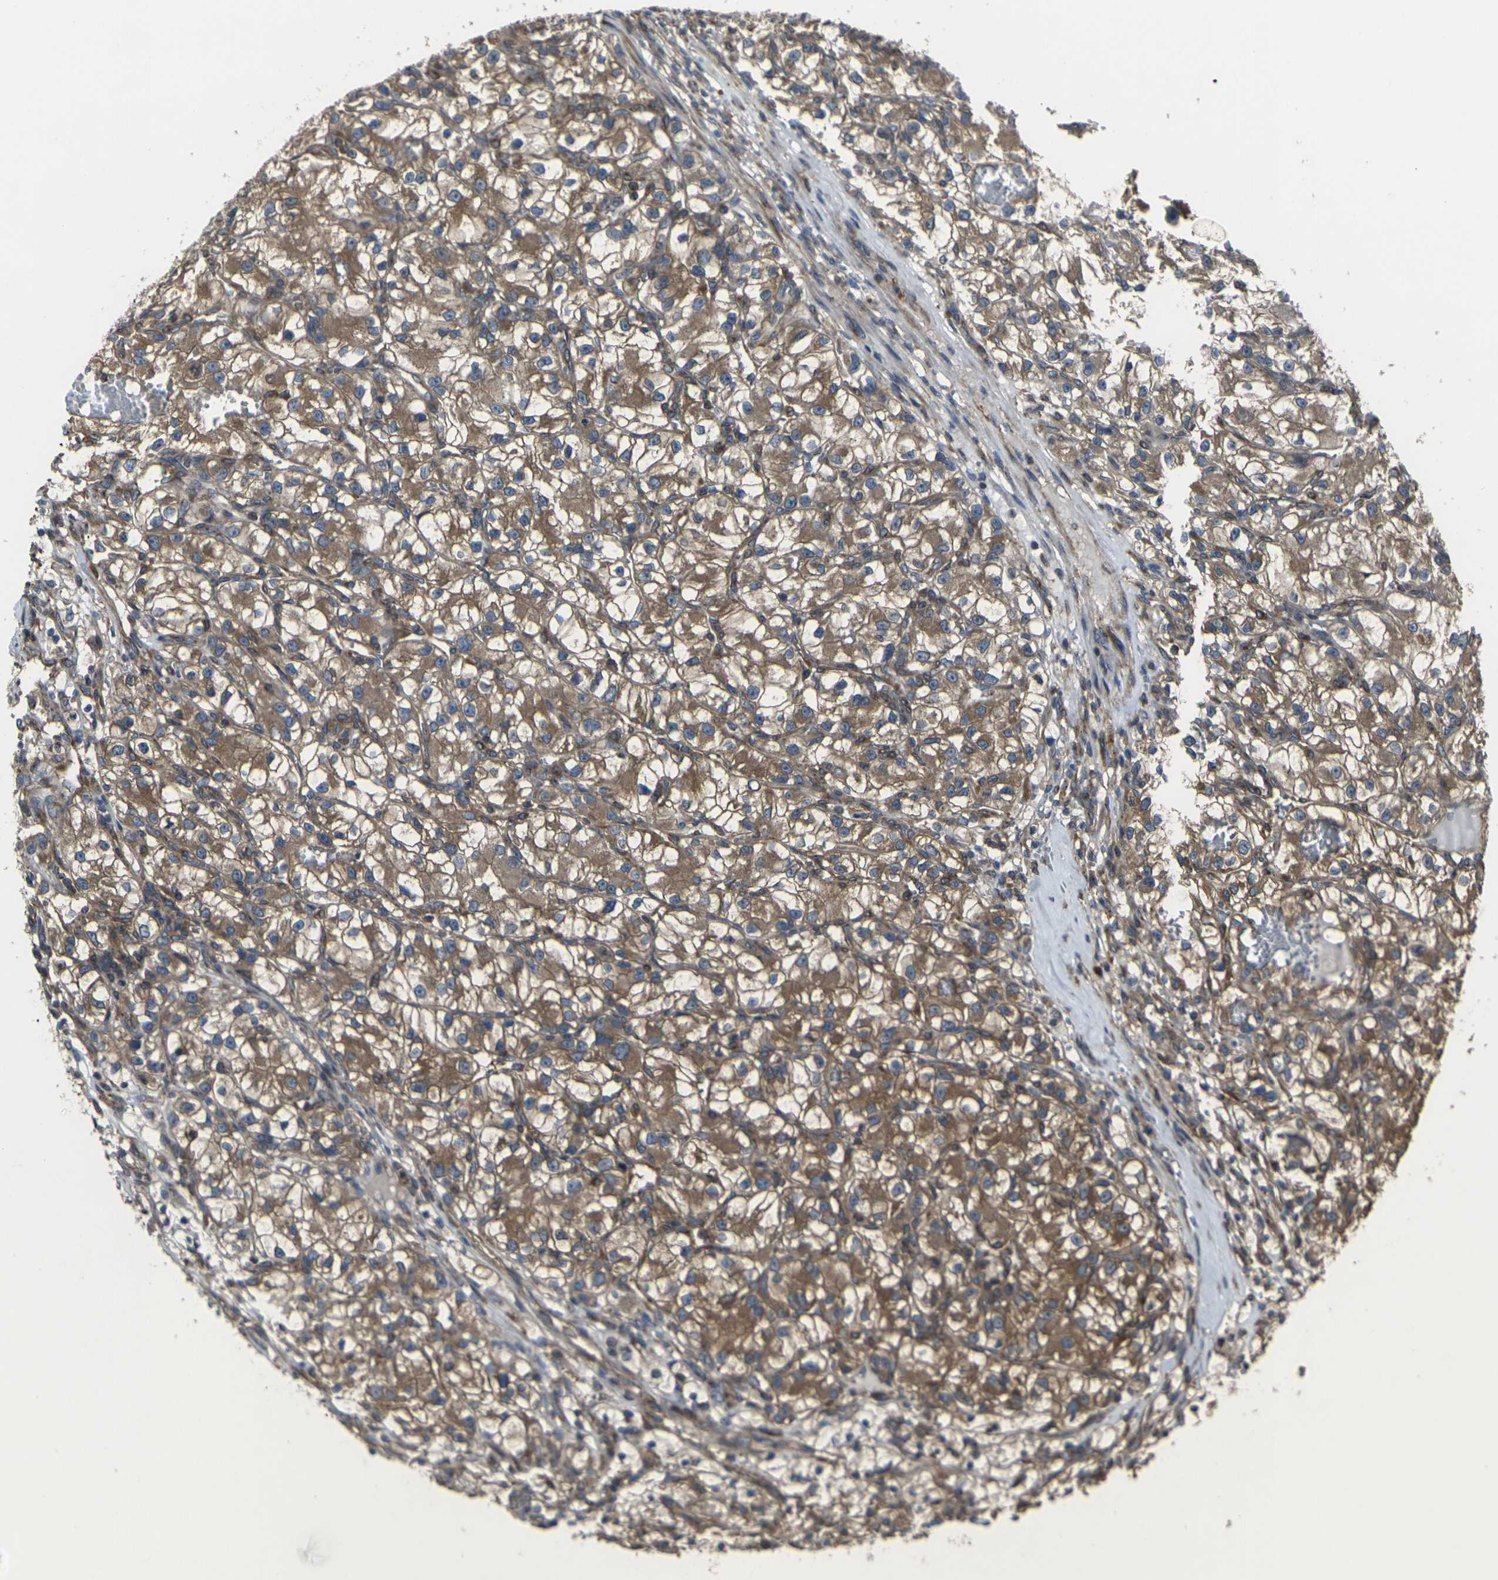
{"staining": {"intensity": "moderate", "quantity": ">75%", "location": "cytoplasmic/membranous"}, "tissue": "renal cancer", "cell_type": "Tumor cells", "image_type": "cancer", "snomed": [{"axis": "morphology", "description": "Adenocarcinoma, NOS"}, {"axis": "topography", "description": "Kidney"}], "caption": "Moderate cytoplasmic/membranous staining is appreciated in about >75% of tumor cells in renal cancer (adenocarcinoma).", "gene": "PRKACB", "patient": {"sex": "female", "age": 57}}